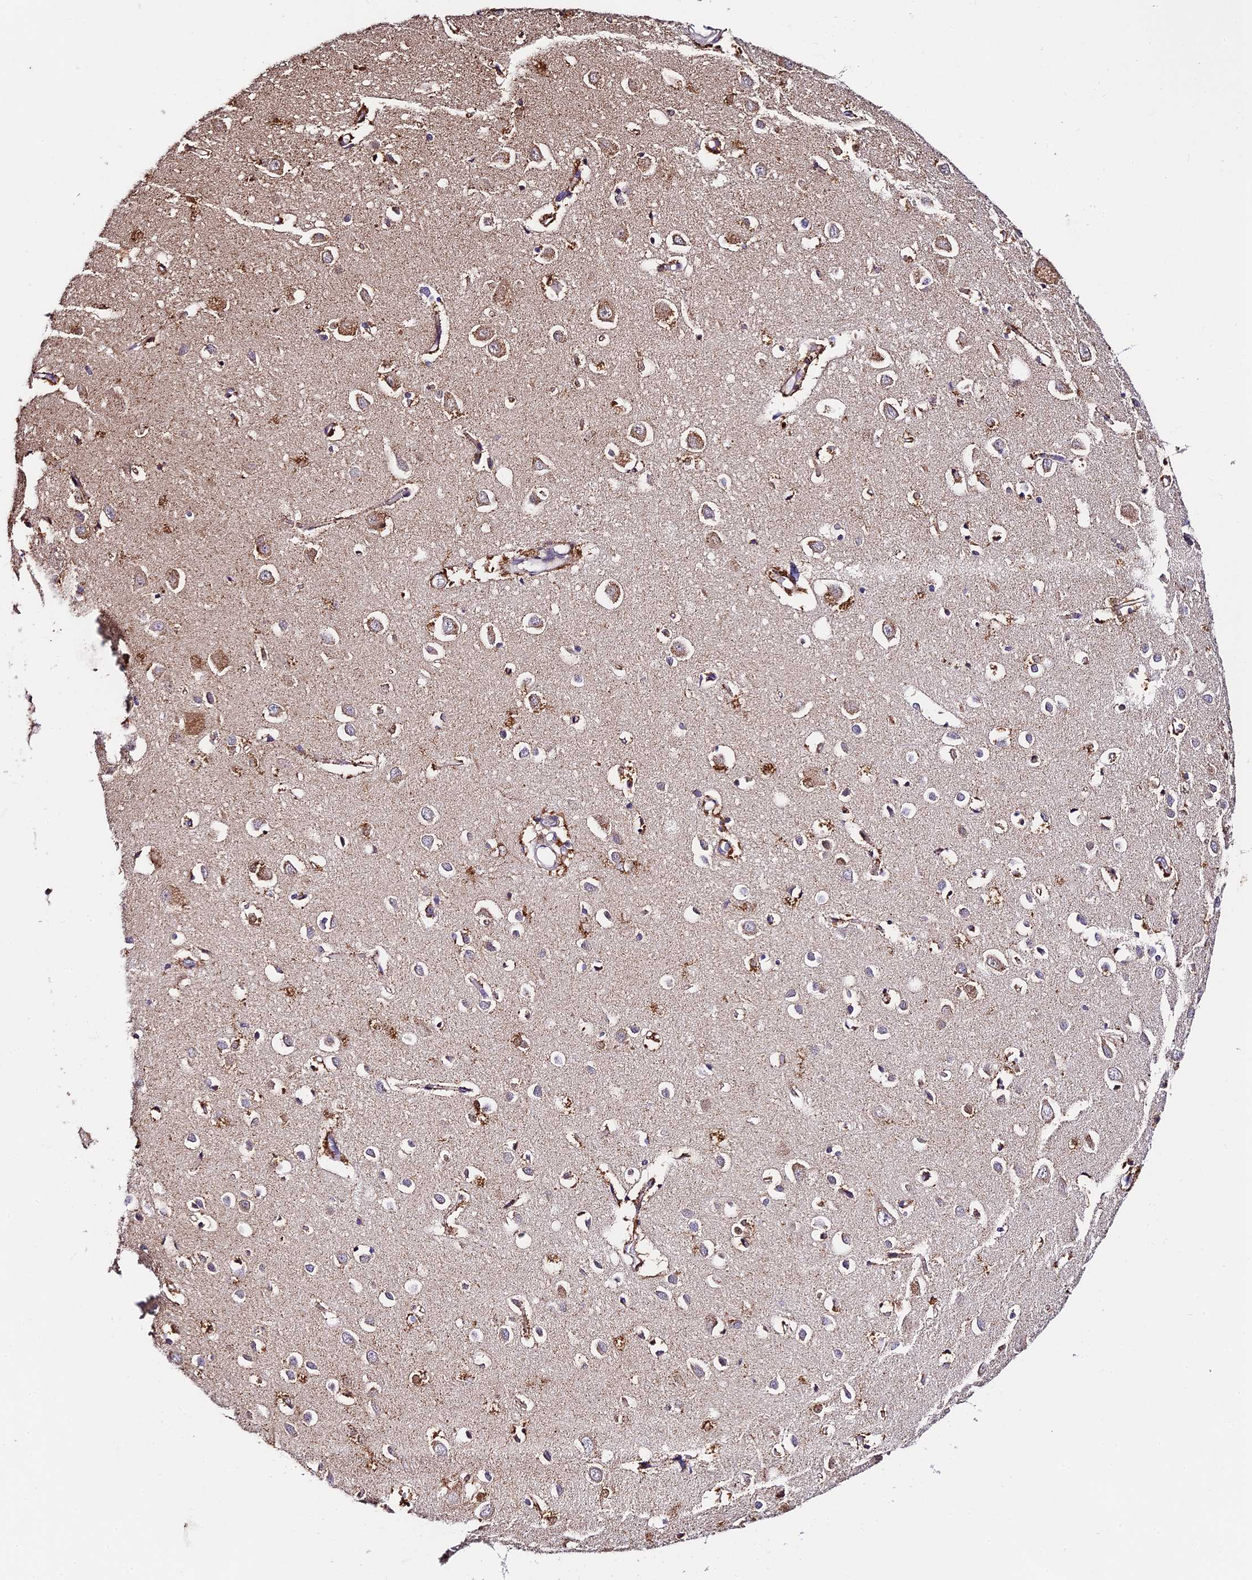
{"staining": {"intensity": "moderate", "quantity": ">75%", "location": "cytoplasmic/membranous"}, "tissue": "cerebral cortex", "cell_type": "Endothelial cells", "image_type": "normal", "snomed": [{"axis": "morphology", "description": "Normal tissue, NOS"}, {"axis": "topography", "description": "Cerebral cortex"}], "caption": "Immunohistochemical staining of normal cerebral cortex reveals >75% levels of moderate cytoplasmic/membranous protein staining in approximately >75% of endothelial cells.", "gene": "C3orf20", "patient": {"sex": "female", "age": 64}}